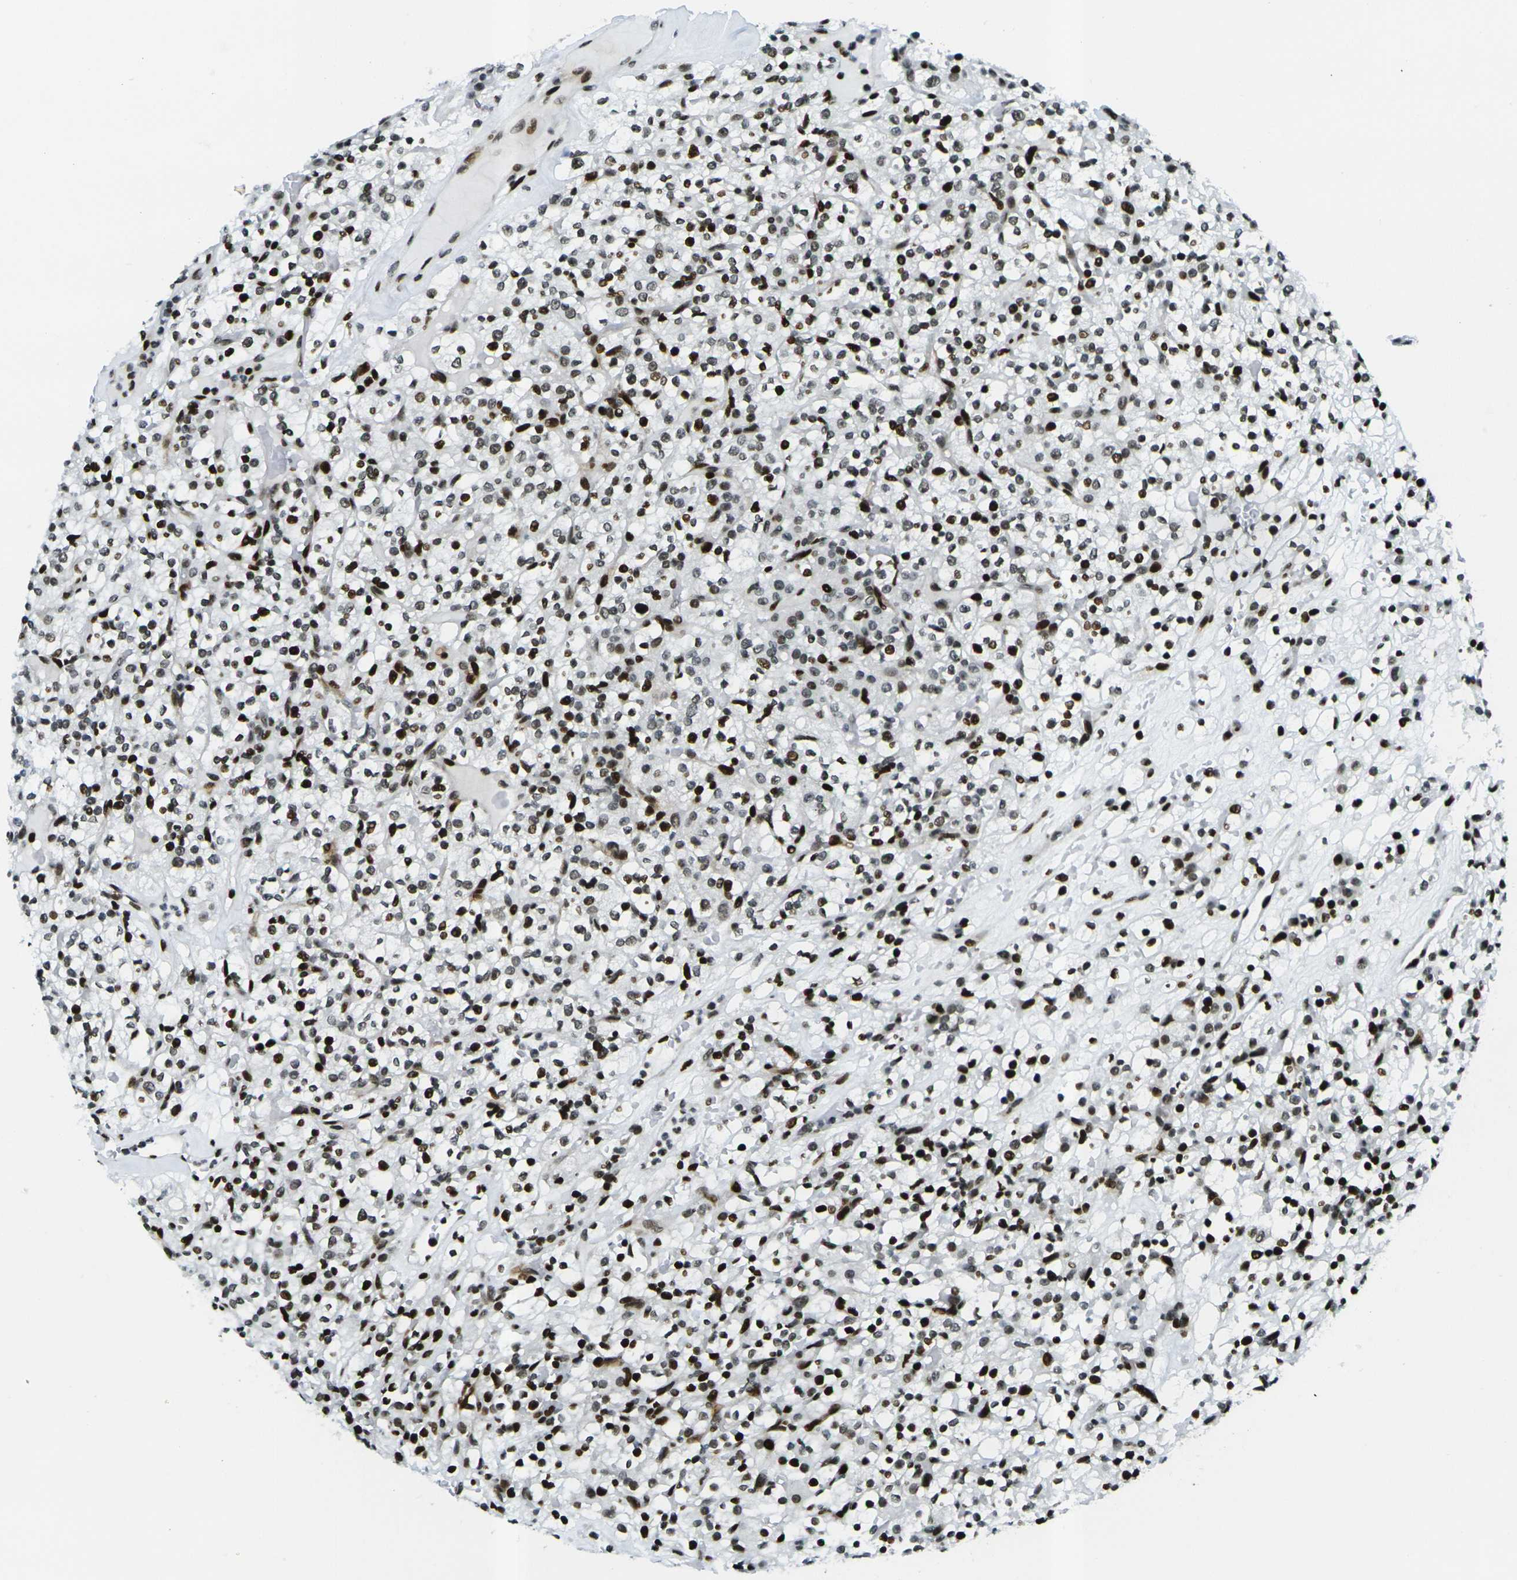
{"staining": {"intensity": "moderate", "quantity": ">75%", "location": "nuclear"}, "tissue": "renal cancer", "cell_type": "Tumor cells", "image_type": "cancer", "snomed": [{"axis": "morphology", "description": "Normal tissue, NOS"}, {"axis": "morphology", "description": "Adenocarcinoma, NOS"}, {"axis": "topography", "description": "Kidney"}], "caption": "Protein staining of adenocarcinoma (renal) tissue exhibits moderate nuclear expression in about >75% of tumor cells.", "gene": "H3-3A", "patient": {"sex": "female", "age": 72}}